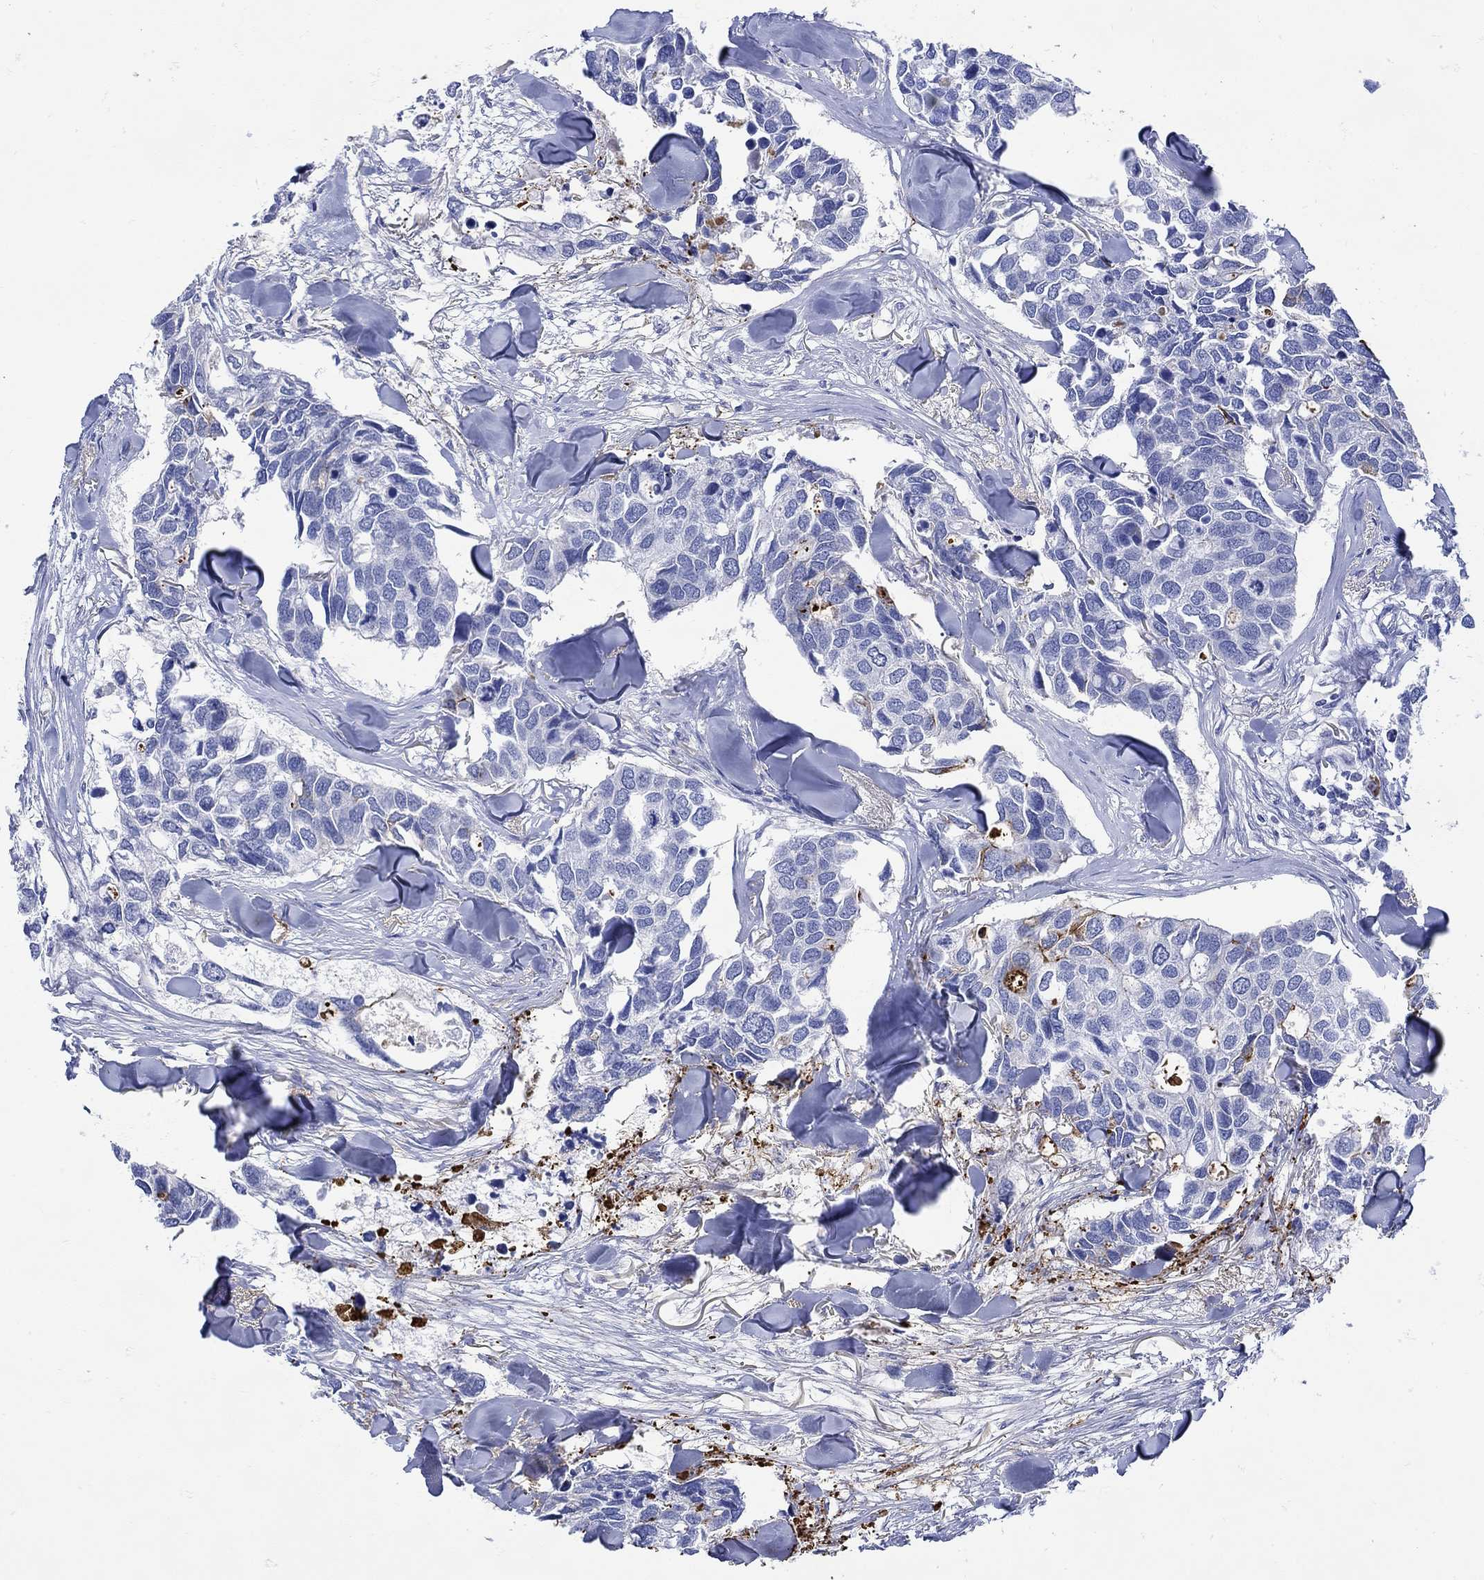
{"staining": {"intensity": "strong", "quantity": "<25%", "location": "cytoplasmic/membranous"}, "tissue": "breast cancer", "cell_type": "Tumor cells", "image_type": "cancer", "snomed": [{"axis": "morphology", "description": "Duct carcinoma"}, {"axis": "topography", "description": "Breast"}], "caption": "The immunohistochemical stain labels strong cytoplasmic/membranous positivity in tumor cells of intraductal carcinoma (breast) tissue.", "gene": "ANKMY1", "patient": {"sex": "female", "age": 83}}